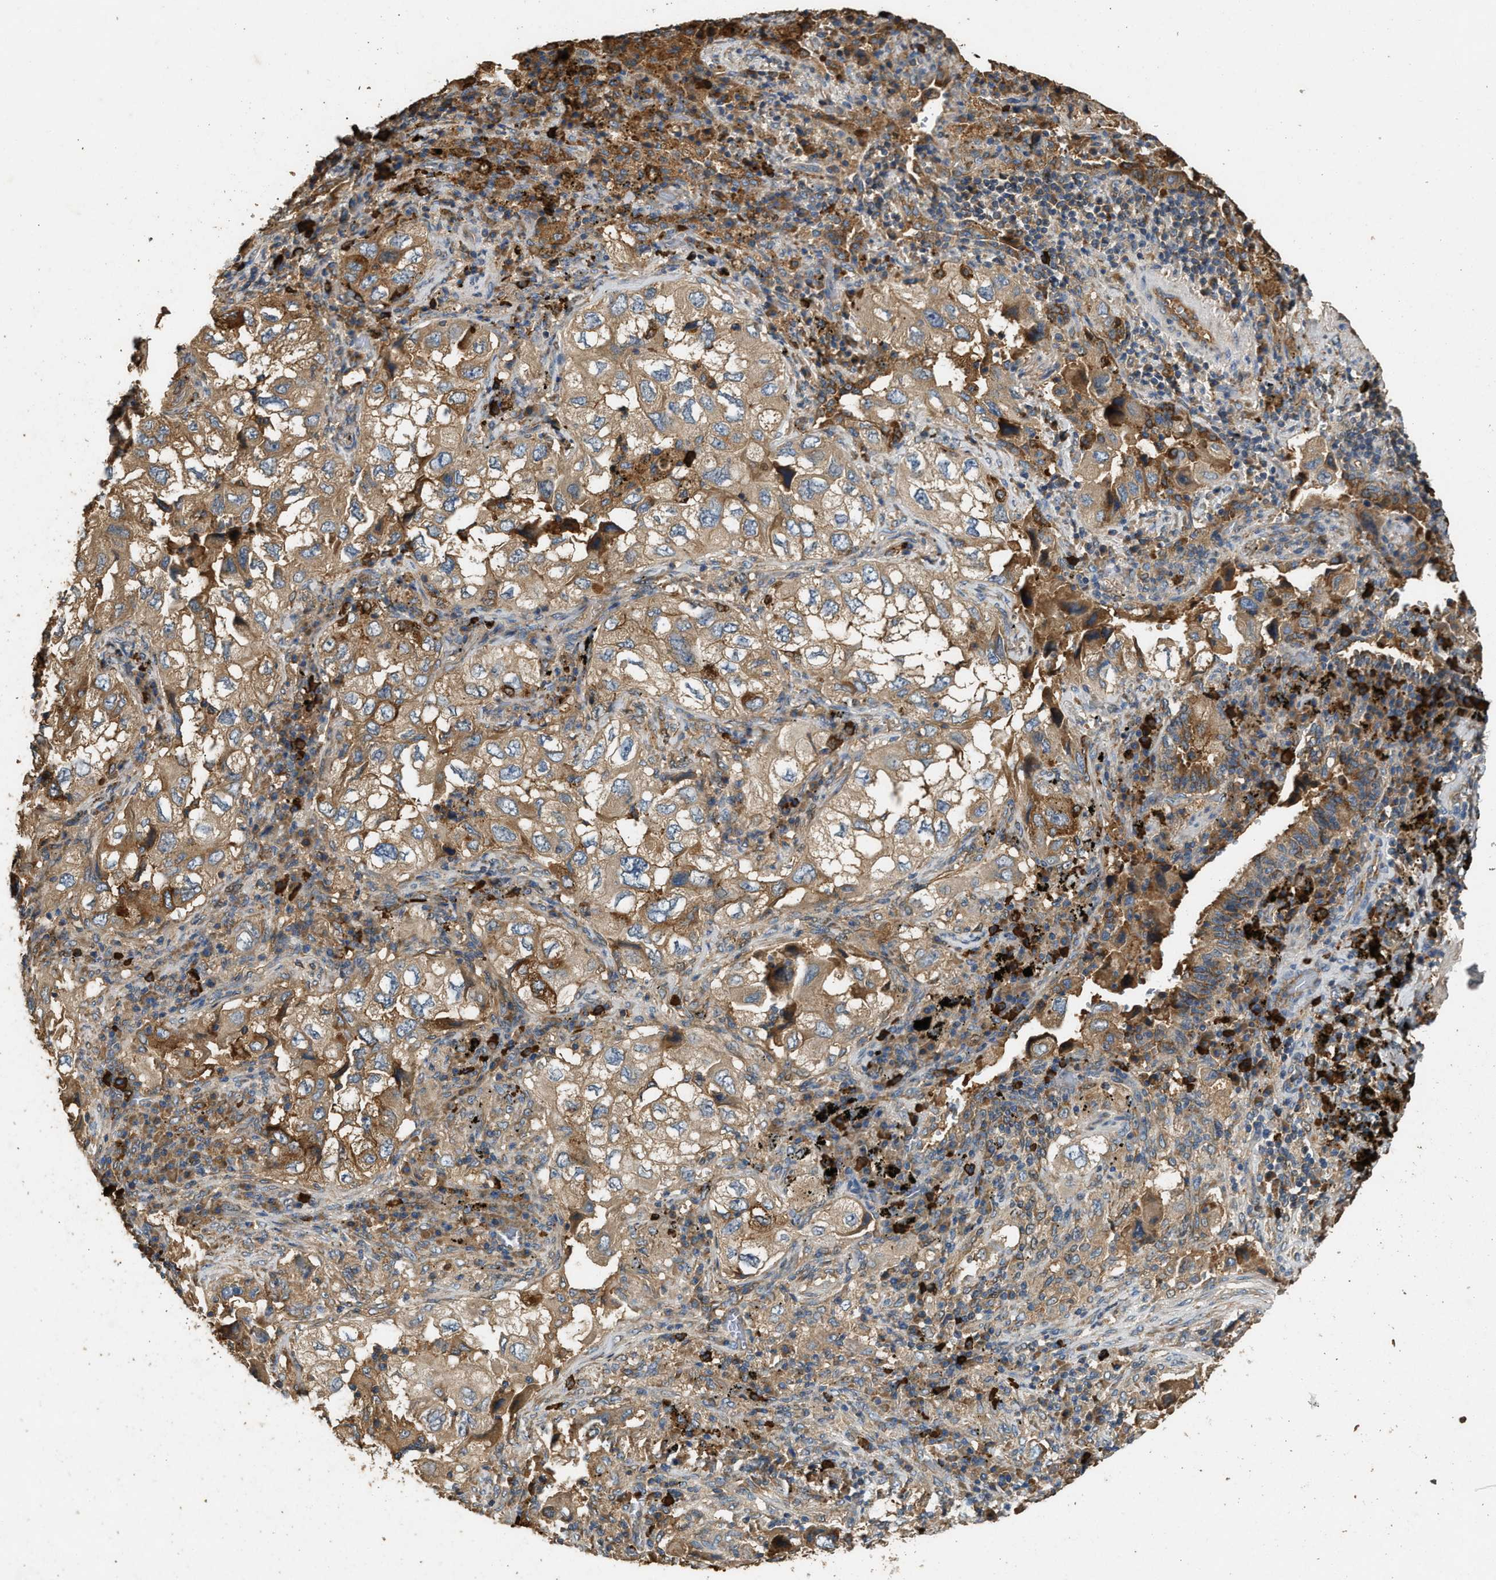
{"staining": {"intensity": "moderate", "quantity": ">75%", "location": "cytoplasmic/membranous"}, "tissue": "lung cancer", "cell_type": "Tumor cells", "image_type": "cancer", "snomed": [{"axis": "morphology", "description": "Adenocarcinoma, NOS"}, {"axis": "topography", "description": "Lung"}], "caption": "Immunohistochemistry (IHC) histopathology image of neoplastic tissue: human lung cancer stained using immunohistochemistry demonstrates medium levels of moderate protein expression localized specifically in the cytoplasmic/membranous of tumor cells, appearing as a cytoplasmic/membranous brown color.", "gene": "TMEM268", "patient": {"sex": "male", "age": 64}}